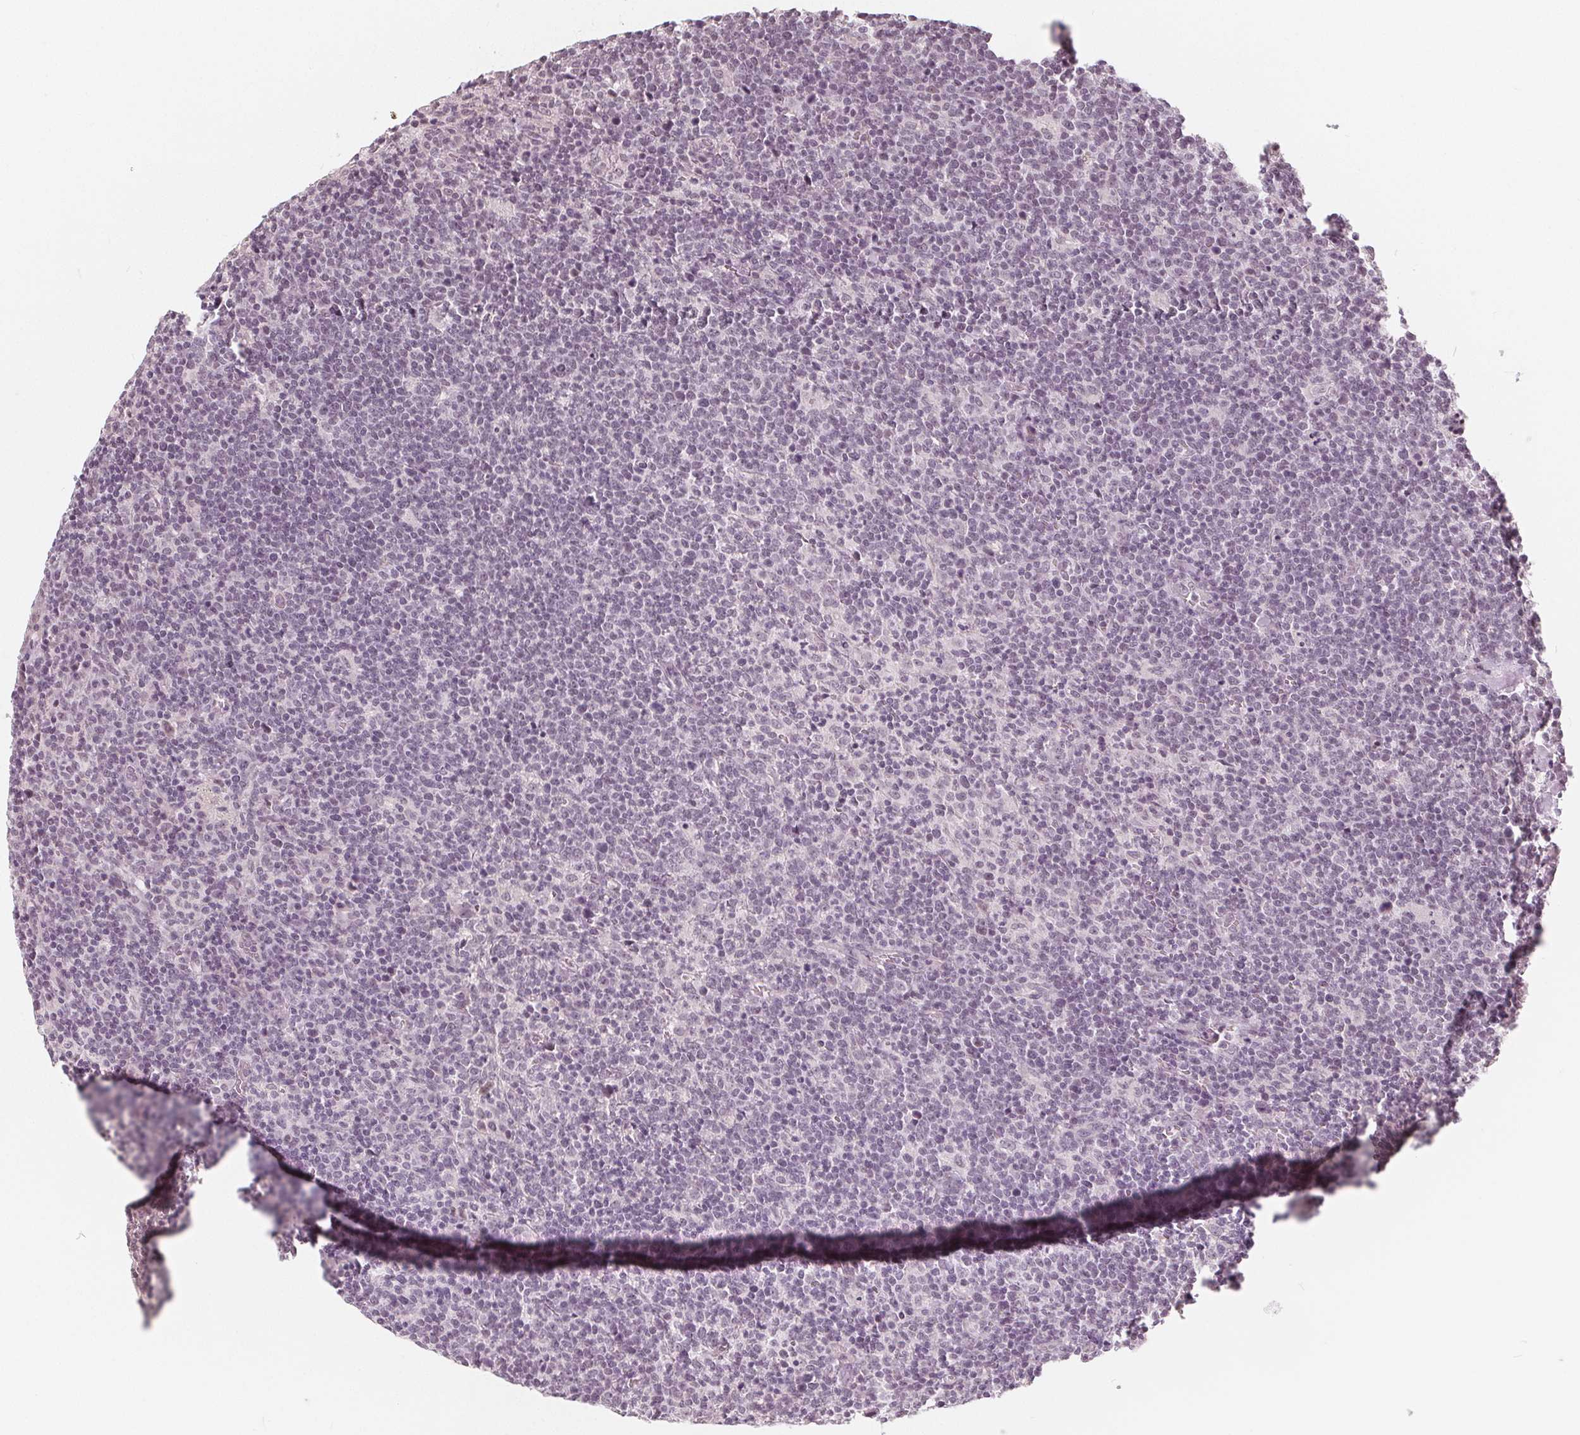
{"staining": {"intensity": "negative", "quantity": "none", "location": "none"}, "tissue": "lymphoma", "cell_type": "Tumor cells", "image_type": "cancer", "snomed": [{"axis": "morphology", "description": "Malignant lymphoma, non-Hodgkin's type, High grade"}, {"axis": "topography", "description": "Lymph node"}], "caption": "This is a photomicrograph of immunohistochemistry (IHC) staining of malignant lymphoma, non-Hodgkin's type (high-grade), which shows no staining in tumor cells.", "gene": "NUP210L", "patient": {"sex": "male", "age": 61}}